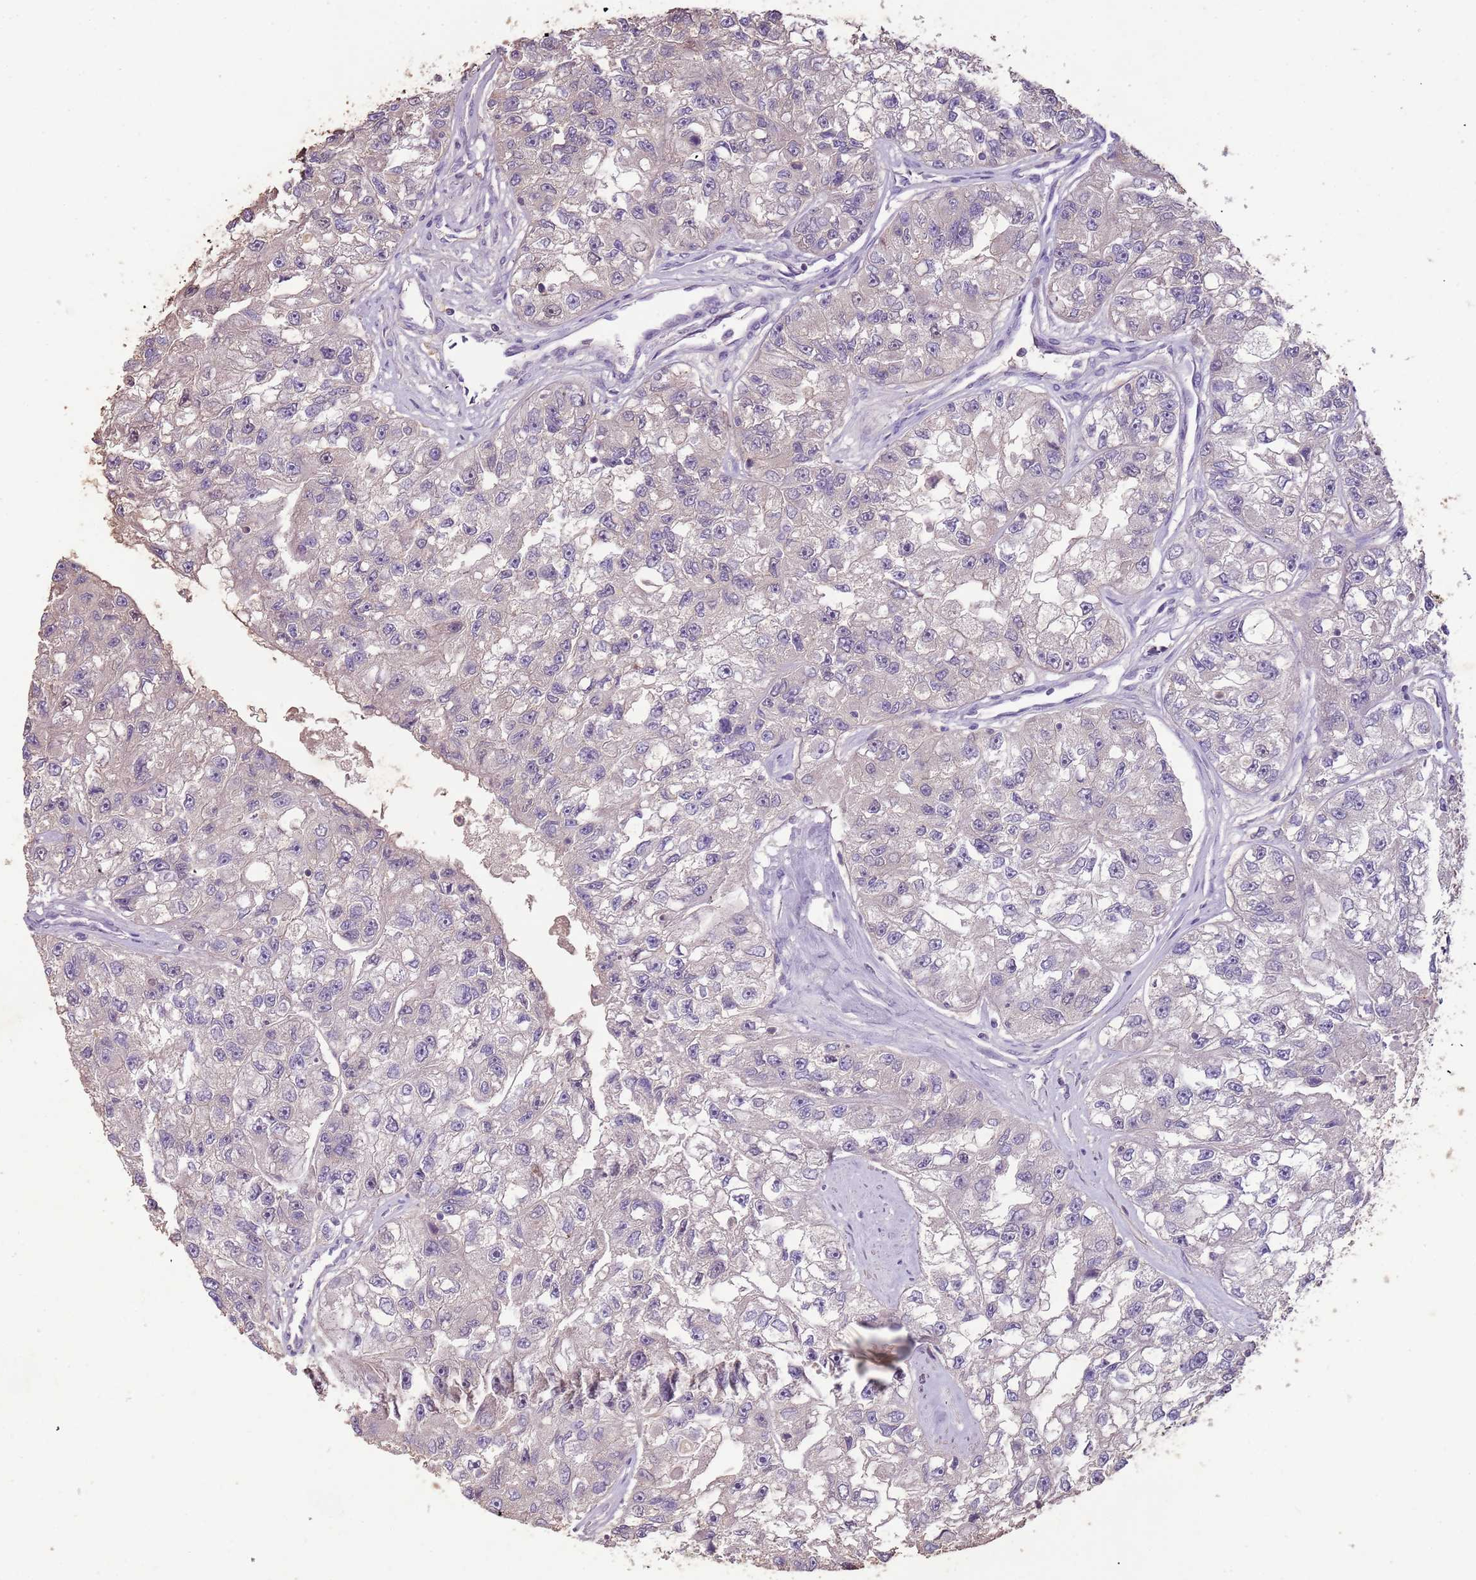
{"staining": {"intensity": "negative", "quantity": "none", "location": "none"}, "tissue": "renal cancer", "cell_type": "Tumor cells", "image_type": "cancer", "snomed": [{"axis": "morphology", "description": "Adenocarcinoma, NOS"}, {"axis": "topography", "description": "Kidney"}], "caption": "Immunohistochemical staining of human renal cancer demonstrates no significant staining in tumor cells. The staining was performed using DAB to visualize the protein expression in brown, while the nuclei were stained in blue with hematoxylin (Magnification: 20x).", "gene": "FECH", "patient": {"sex": "male", "age": 63}}